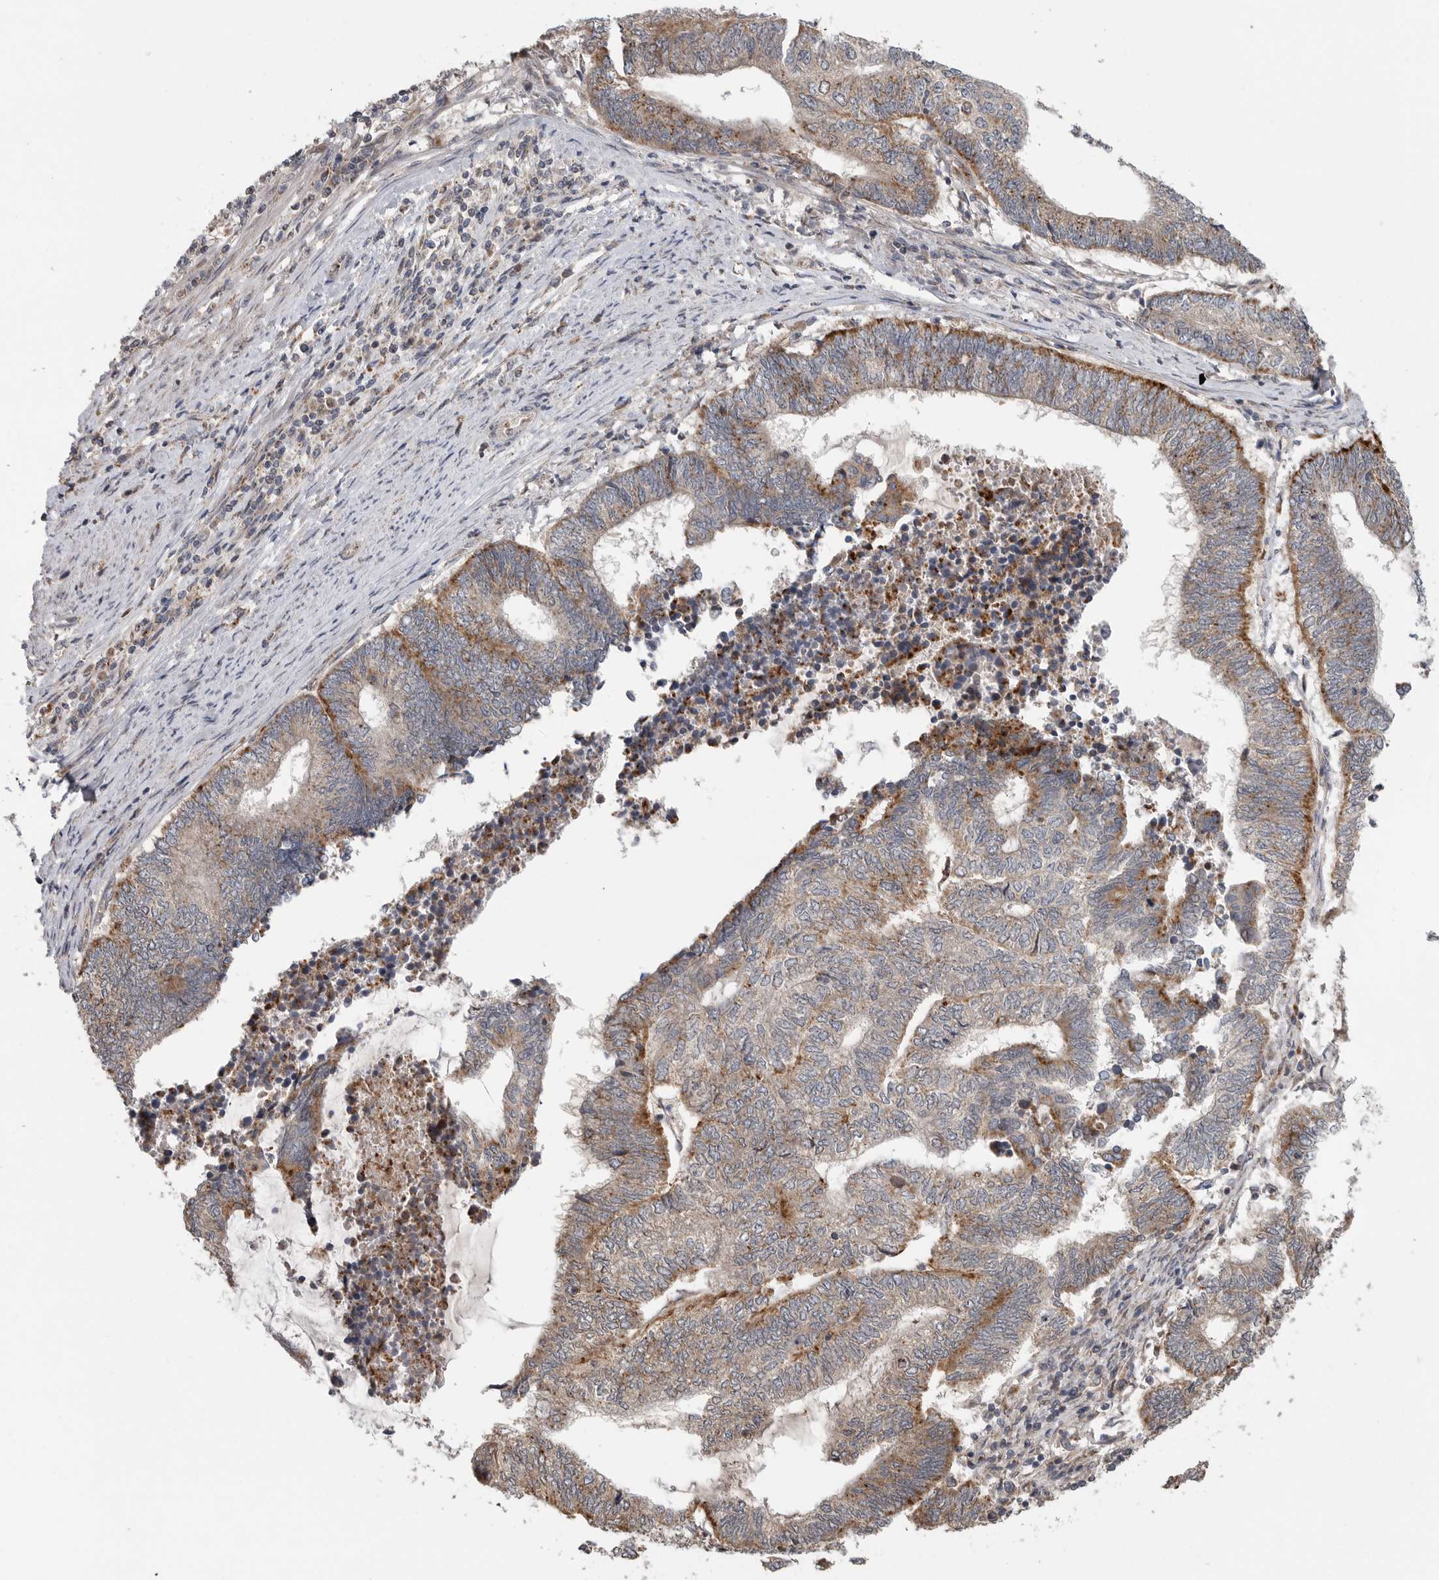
{"staining": {"intensity": "moderate", "quantity": ">75%", "location": "cytoplasmic/membranous"}, "tissue": "endometrial cancer", "cell_type": "Tumor cells", "image_type": "cancer", "snomed": [{"axis": "morphology", "description": "Adenocarcinoma, NOS"}, {"axis": "topography", "description": "Uterus"}, {"axis": "topography", "description": "Endometrium"}], "caption": "The micrograph displays a brown stain indicating the presence of a protein in the cytoplasmic/membranous of tumor cells in adenocarcinoma (endometrial).", "gene": "GALNS", "patient": {"sex": "female", "age": 70}}